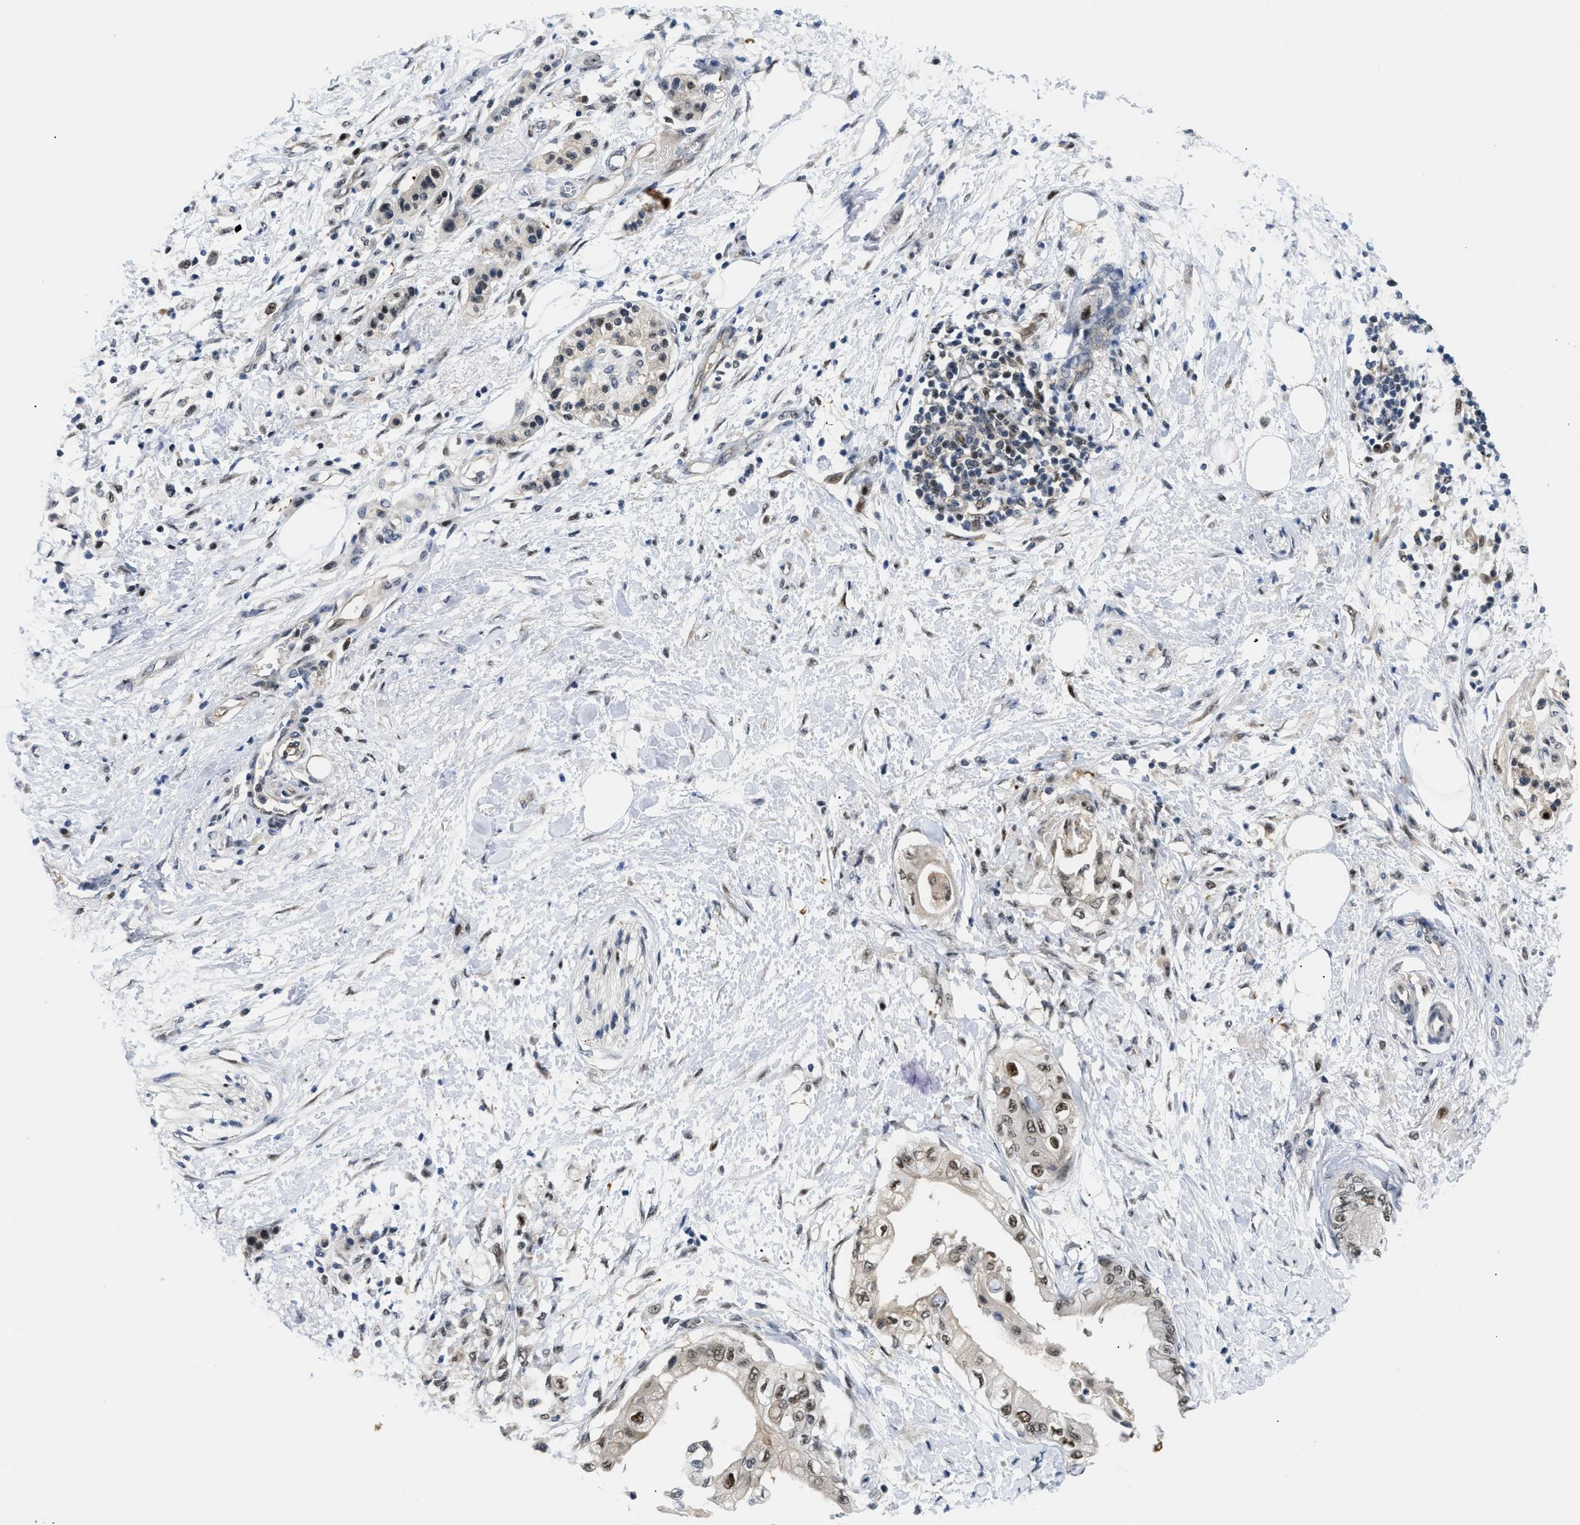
{"staining": {"intensity": "moderate", "quantity": "<25%", "location": "nuclear"}, "tissue": "pancreatic cancer", "cell_type": "Tumor cells", "image_type": "cancer", "snomed": [{"axis": "morphology", "description": "Normal tissue, NOS"}, {"axis": "morphology", "description": "Adenocarcinoma, NOS"}, {"axis": "topography", "description": "Pancreas"}, {"axis": "topography", "description": "Duodenum"}], "caption": "Human pancreatic adenocarcinoma stained for a protein (brown) shows moderate nuclear positive staining in approximately <25% of tumor cells.", "gene": "SLC29A2", "patient": {"sex": "female", "age": 60}}